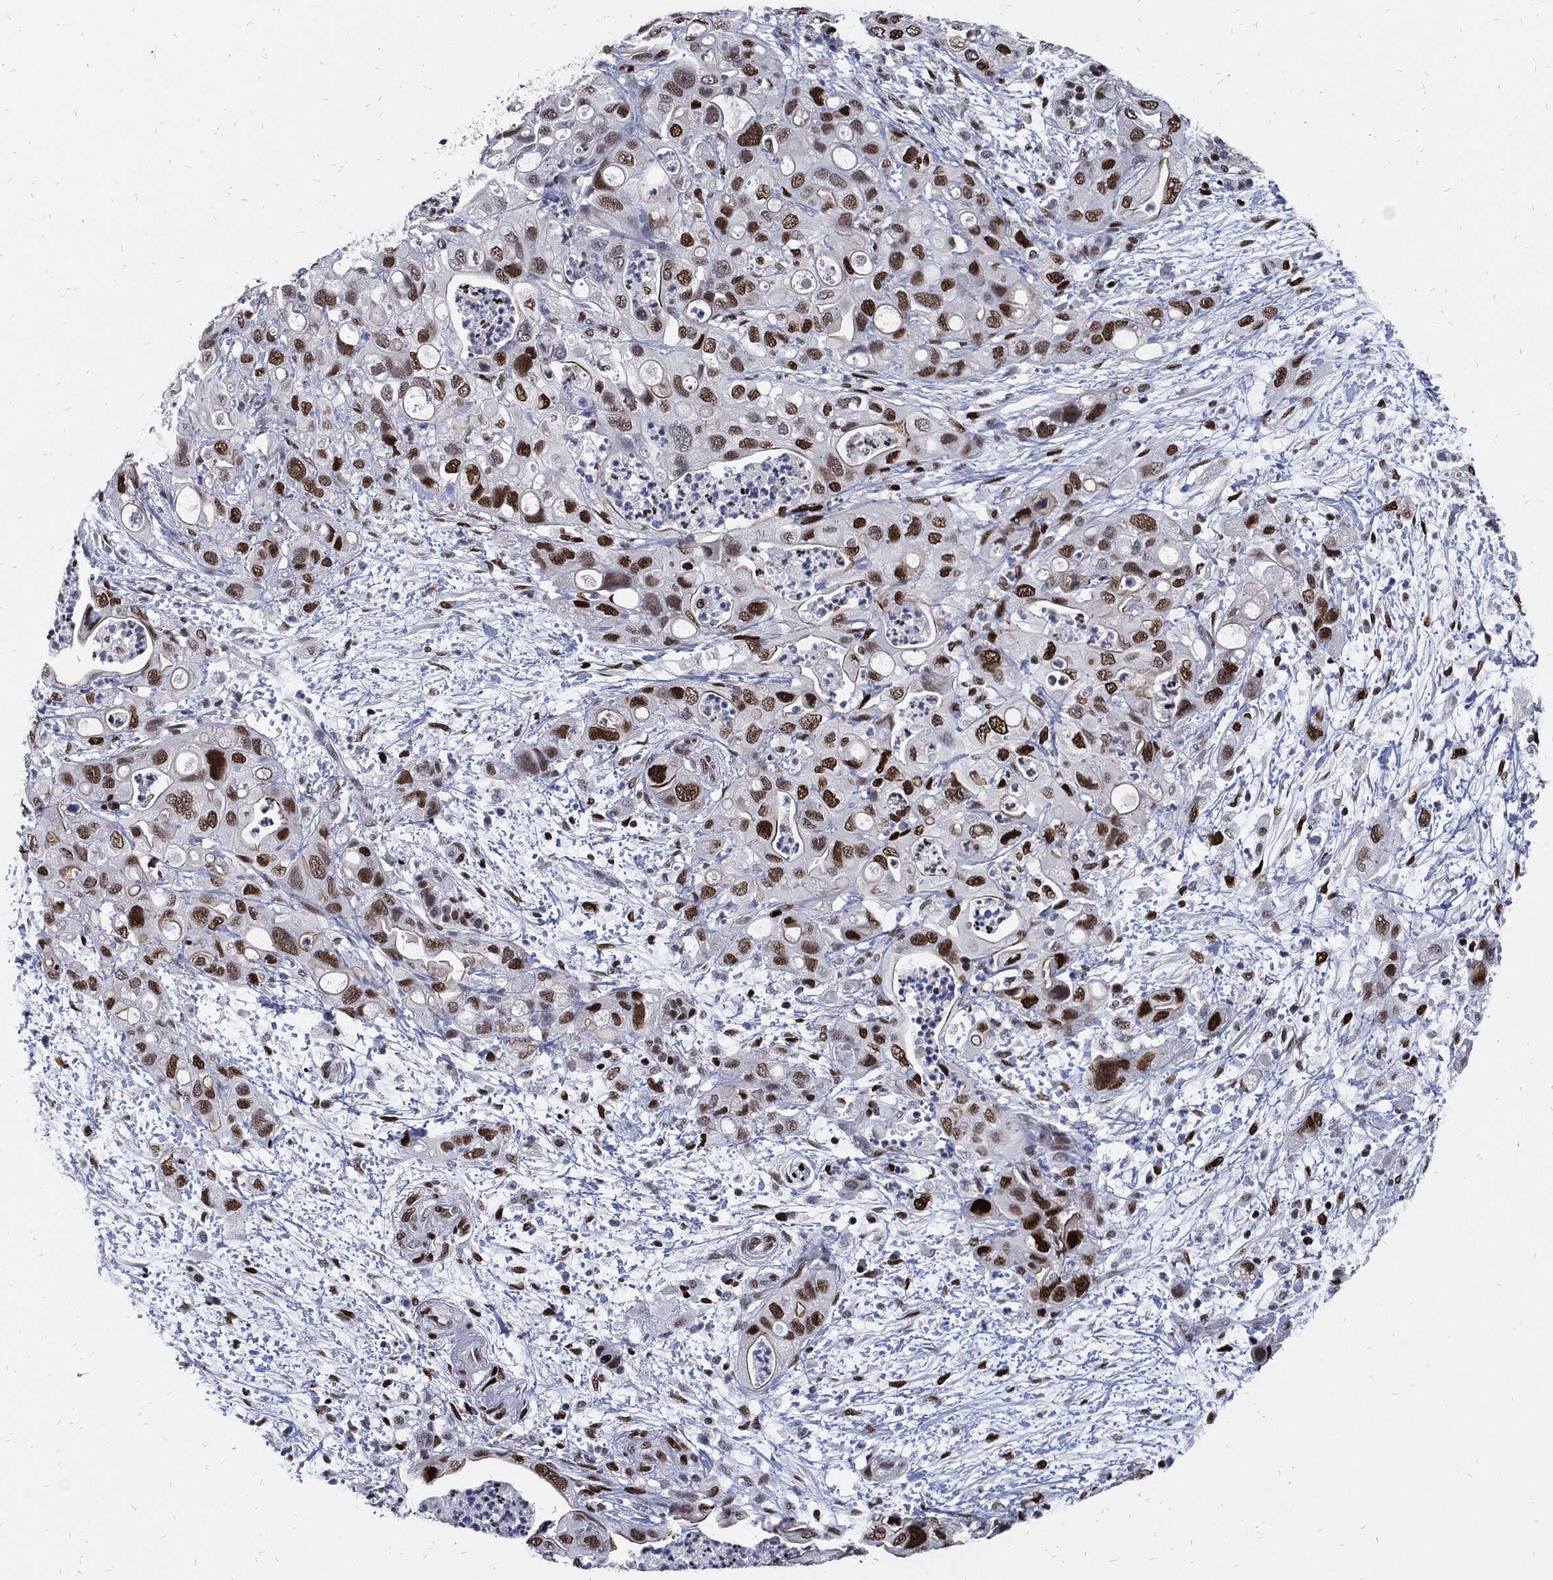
{"staining": {"intensity": "strong", "quantity": "25%-75%", "location": "nuclear"}, "tissue": "pancreatic cancer", "cell_type": "Tumor cells", "image_type": "cancer", "snomed": [{"axis": "morphology", "description": "Adenocarcinoma, NOS"}, {"axis": "topography", "description": "Pancreas"}], "caption": "Protein expression analysis of human pancreatic adenocarcinoma reveals strong nuclear staining in about 25%-75% of tumor cells. (Stains: DAB (3,3'-diaminobenzidine) in brown, nuclei in blue, Microscopy: brightfield microscopy at high magnification).", "gene": "JUN", "patient": {"sex": "female", "age": 72}}